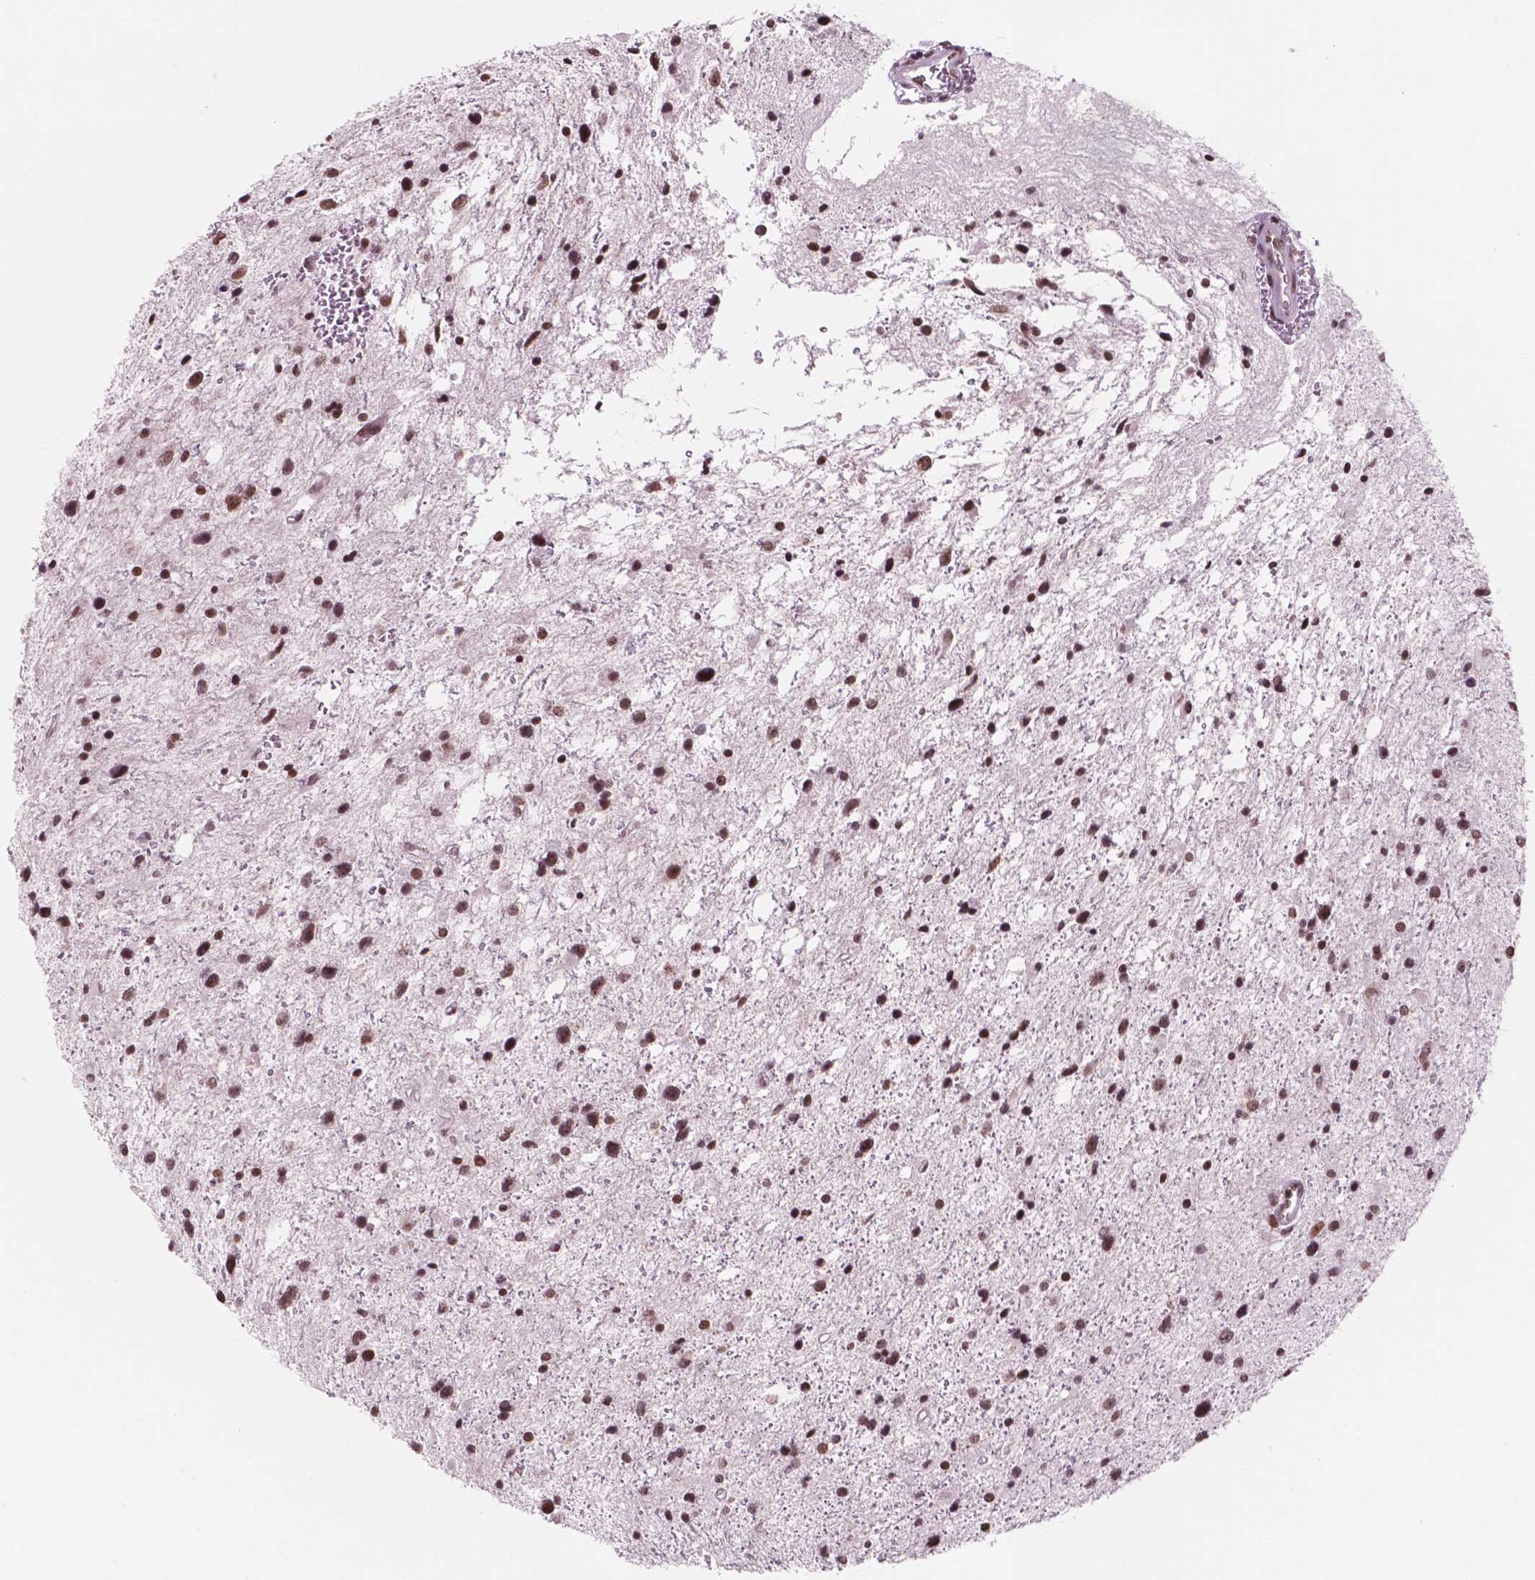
{"staining": {"intensity": "strong", "quantity": ">75%", "location": "nuclear"}, "tissue": "glioma", "cell_type": "Tumor cells", "image_type": "cancer", "snomed": [{"axis": "morphology", "description": "Glioma, malignant, Low grade"}, {"axis": "topography", "description": "Brain"}], "caption": "Protein staining by IHC shows strong nuclear expression in about >75% of tumor cells in glioma.", "gene": "POLR2E", "patient": {"sex": "female", "age": 32}}